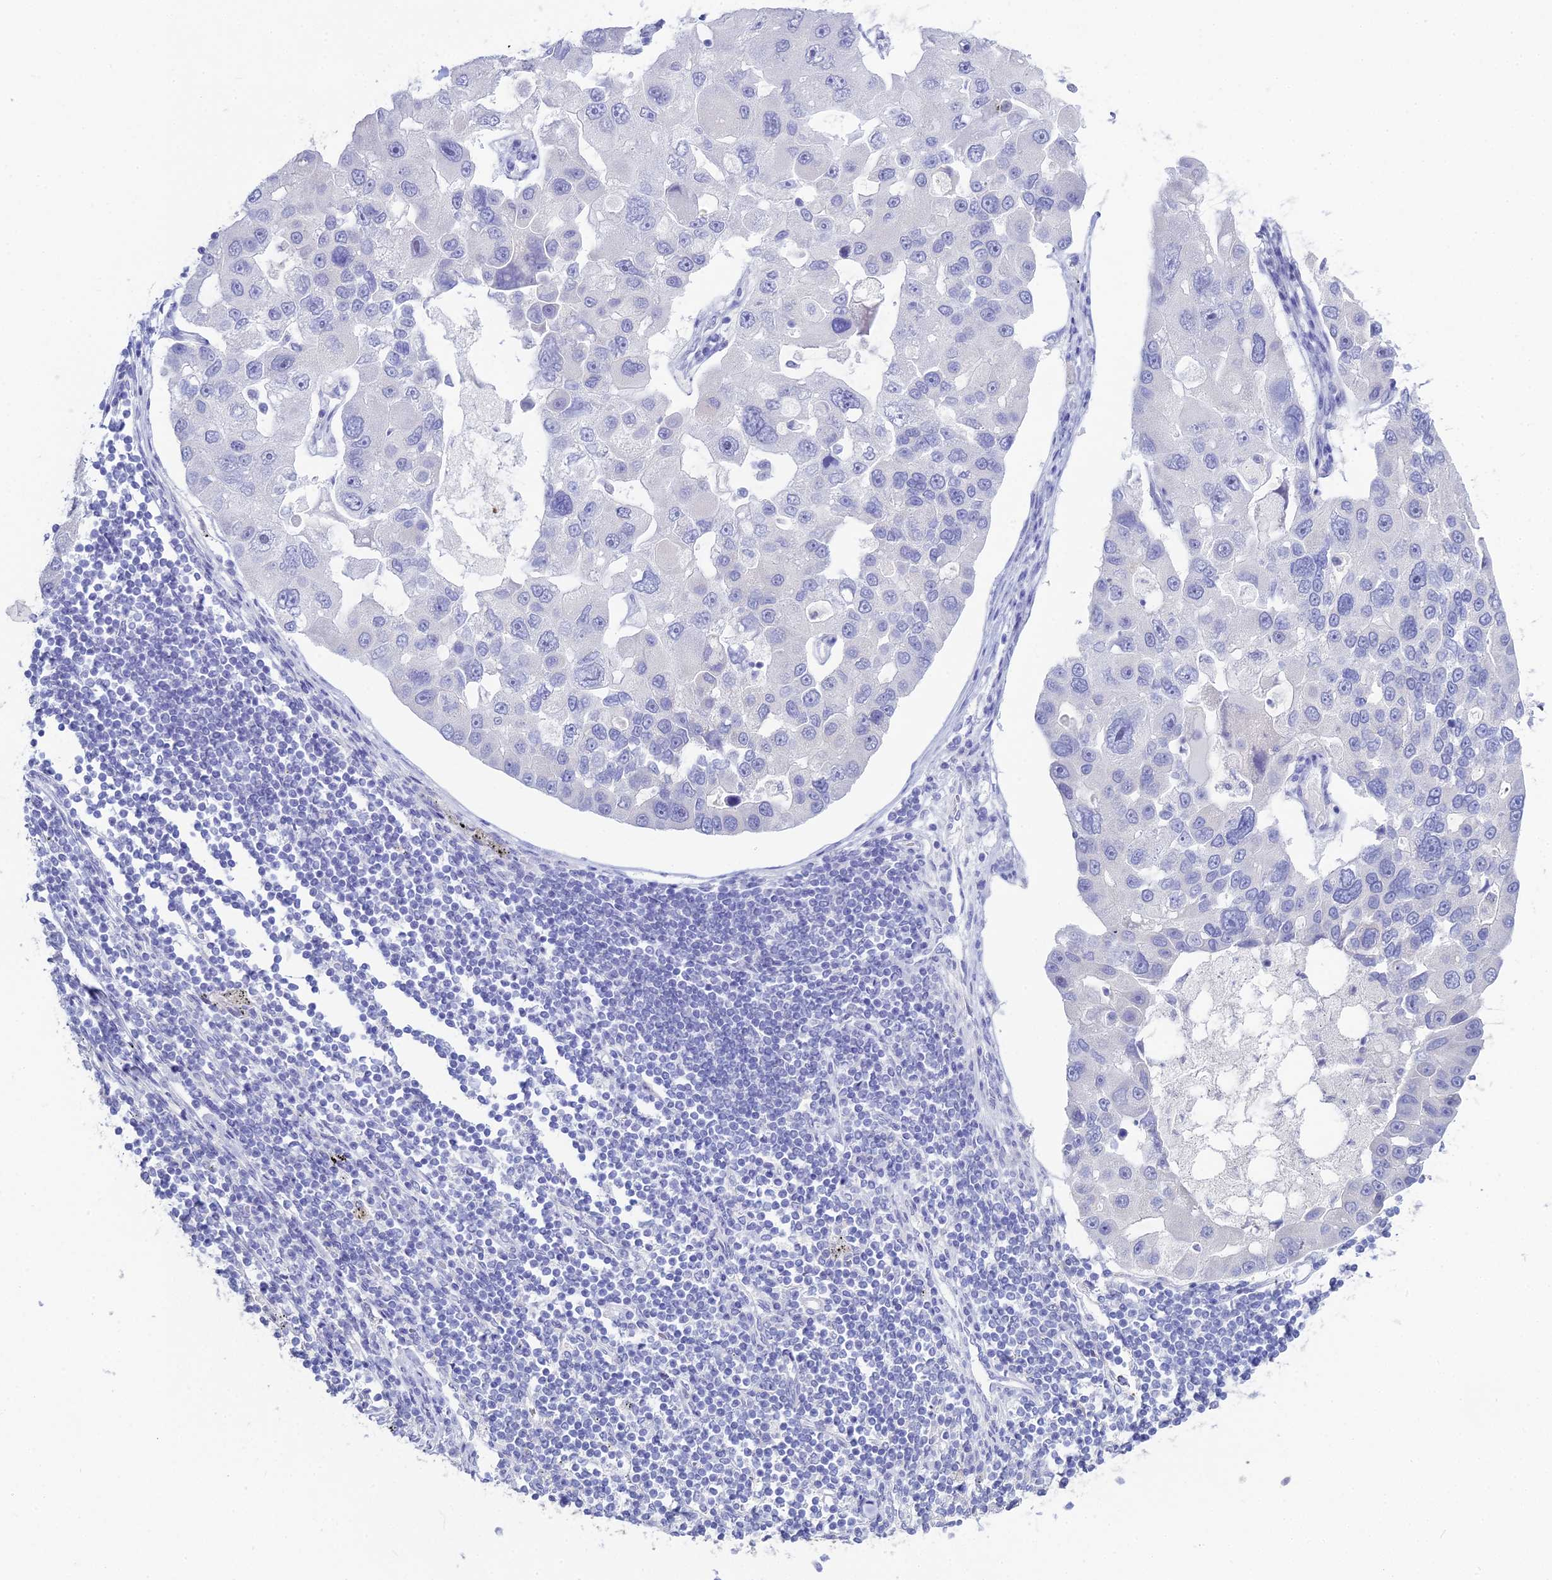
{"staining": {"intensity": "negative", "quantity": "none", "location": "none"}, "tissue": "lung cancer", "cell_type": "Tumor cells", "image_type": "cancer", "snomed": [{"axis": "morphology", "description": "Adenocarcinoma, NOS"}, {"axis": "topography", "description": "Lung"}], "caption": "There is no significant staining in tumor cells of lung cancer (adenocarcinoma).", "gene": "S100A7", "patient": {"sex": "female", "age": 54}}